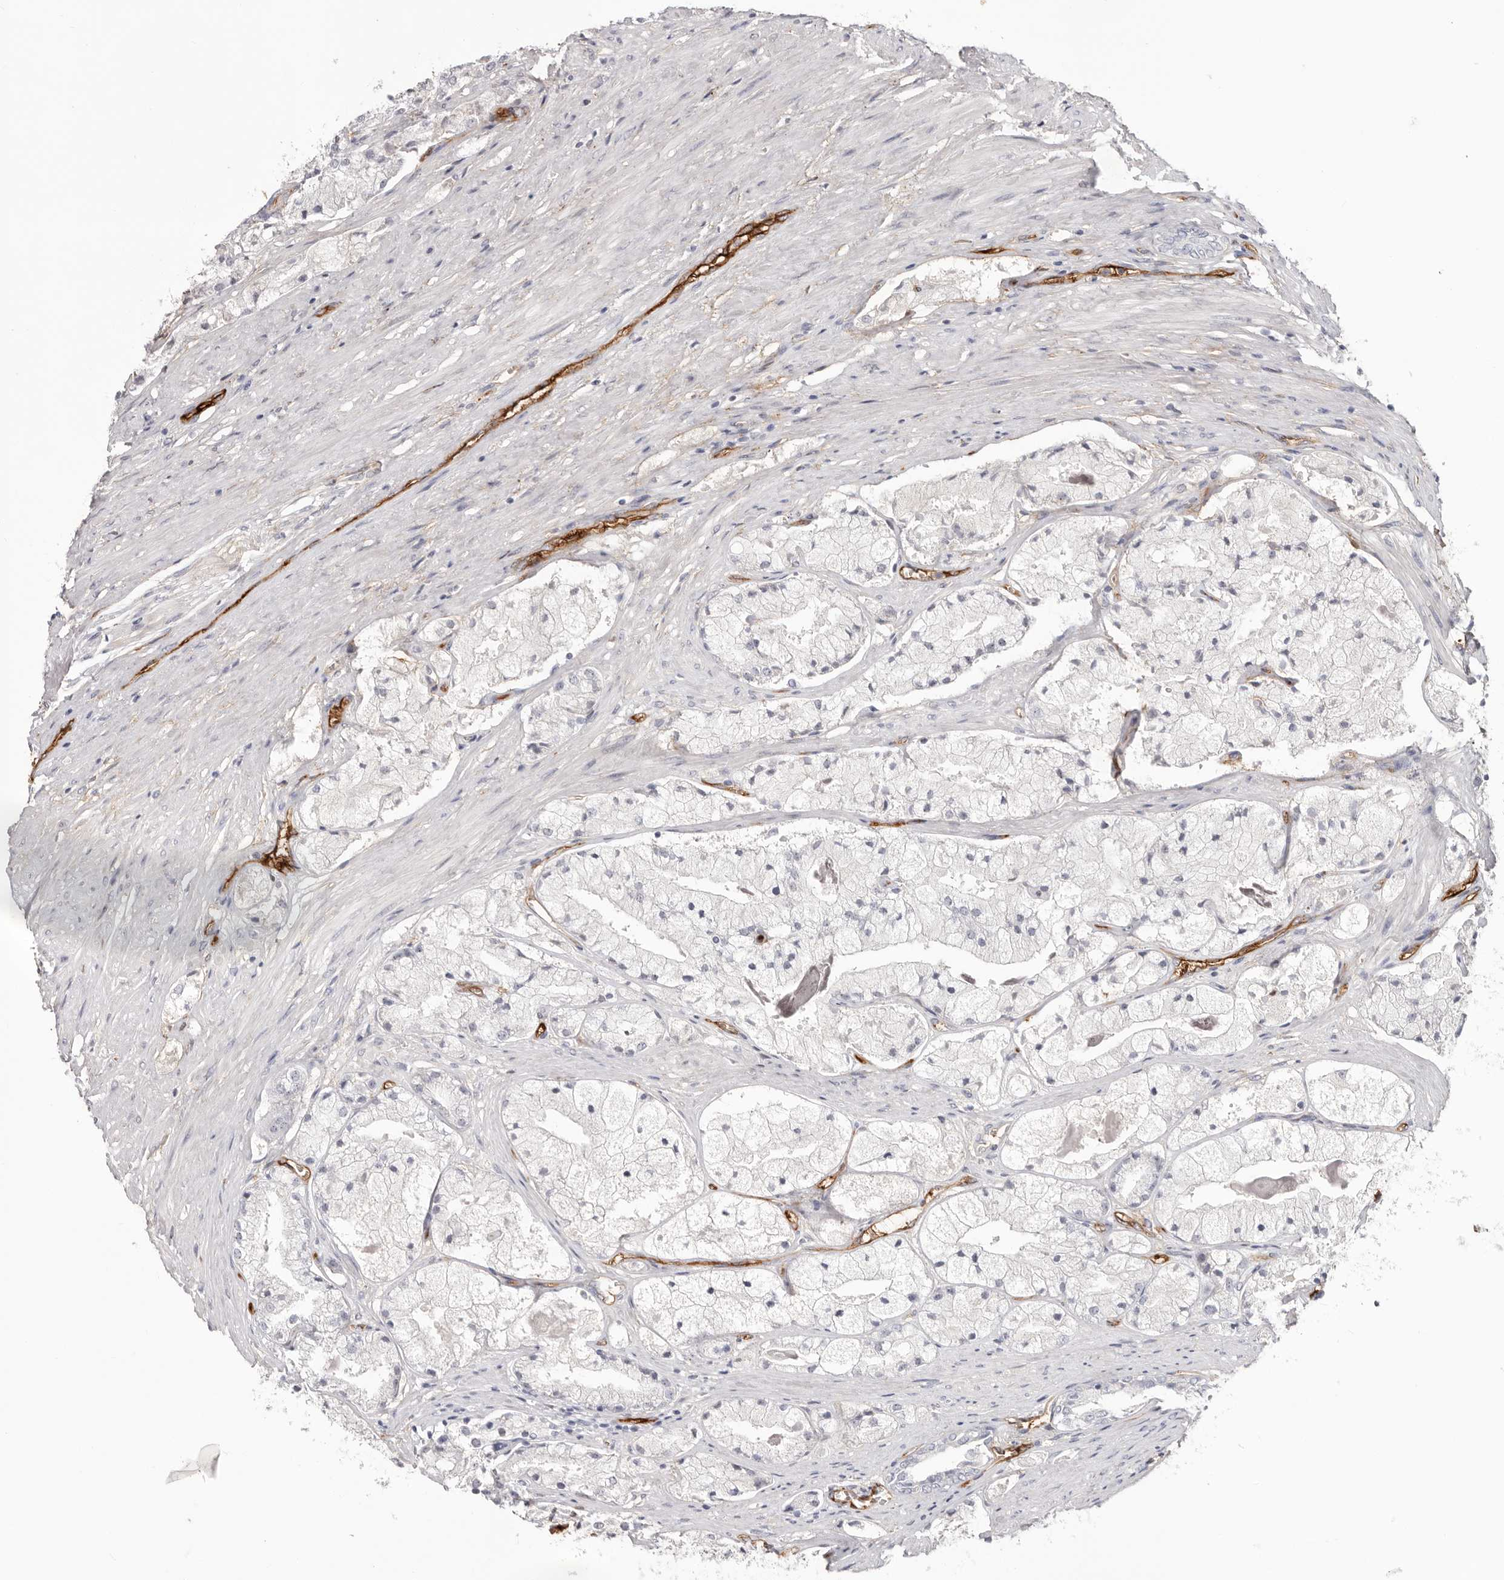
{"staining": {"intensity": "negative", "quantity": "none", "location": "none"}, "tissue": "prostate cancer", "cell_type": "Tumor cells", "image_type": "cancer", "snomed": [{"axis": "morphology", "description": "Adenocarcinoma, High grade"}, {"axis": "topography", "description": "Prostate"}], "caption": "High-grade adenocarcinoma (prostate) stained for a protein using IHC exhibits no expression tumor cells.", "gene": "LRRC66", "patient": {"sex": "male", "age": 50}}